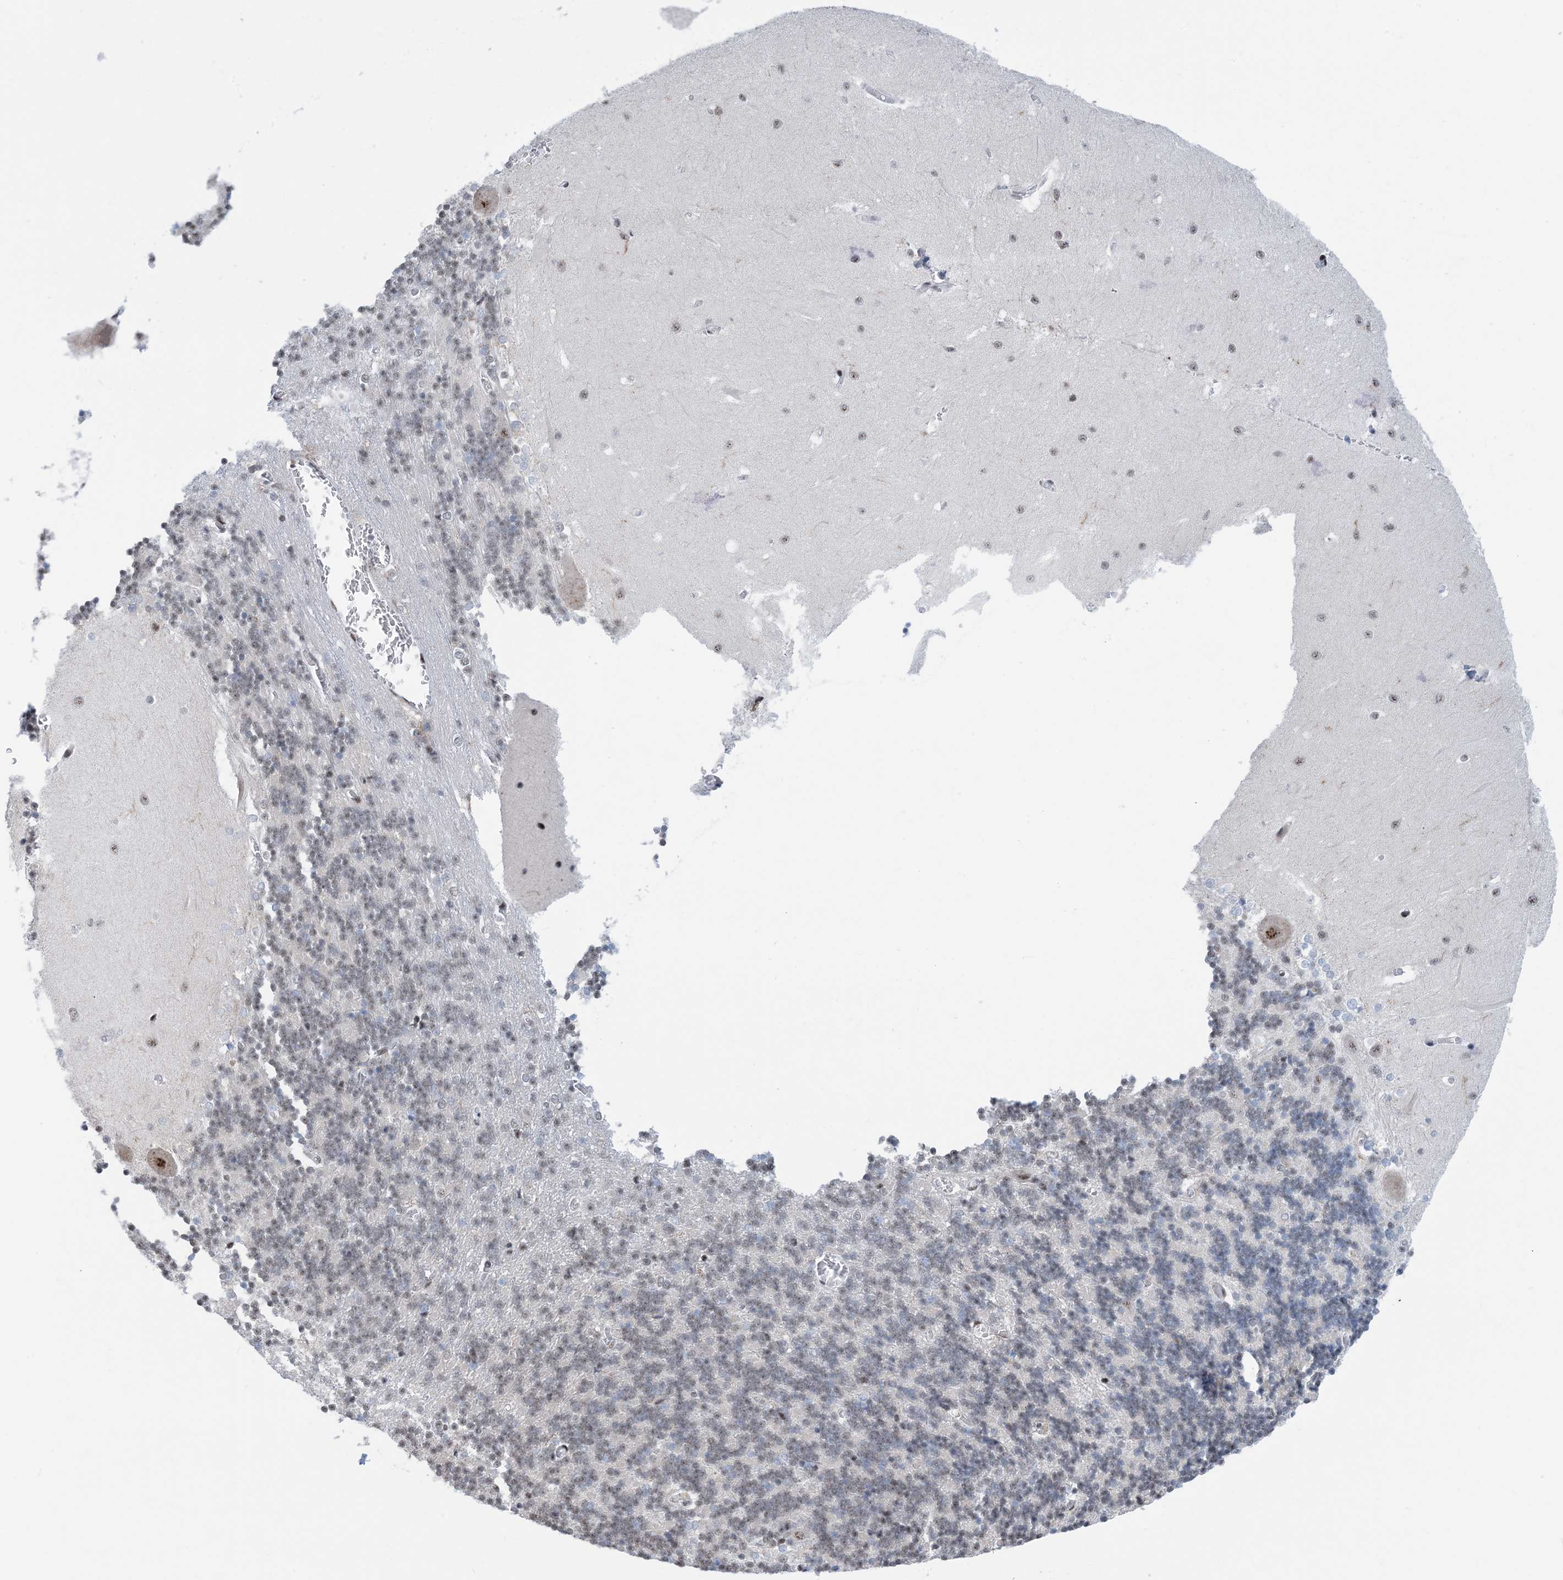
{"staining": {"intensity": "weak", "quantity": "<25%", "location": "nuclear"}, "tissue": "cerebellum", "cell_type": "Cells in granular layer", "image_type": "normal", "snomed": [{"axis": "morphology", "description": "Normal tissue, NOS"}, {"axis": "topography", "description": "Cerebellum"}], "caption": "Cells in granular layer are negative for brown protein staining in unremarkable cerebellum.", "gene": "HEMK1", "patient": {"sex": "male", "age": 57}}